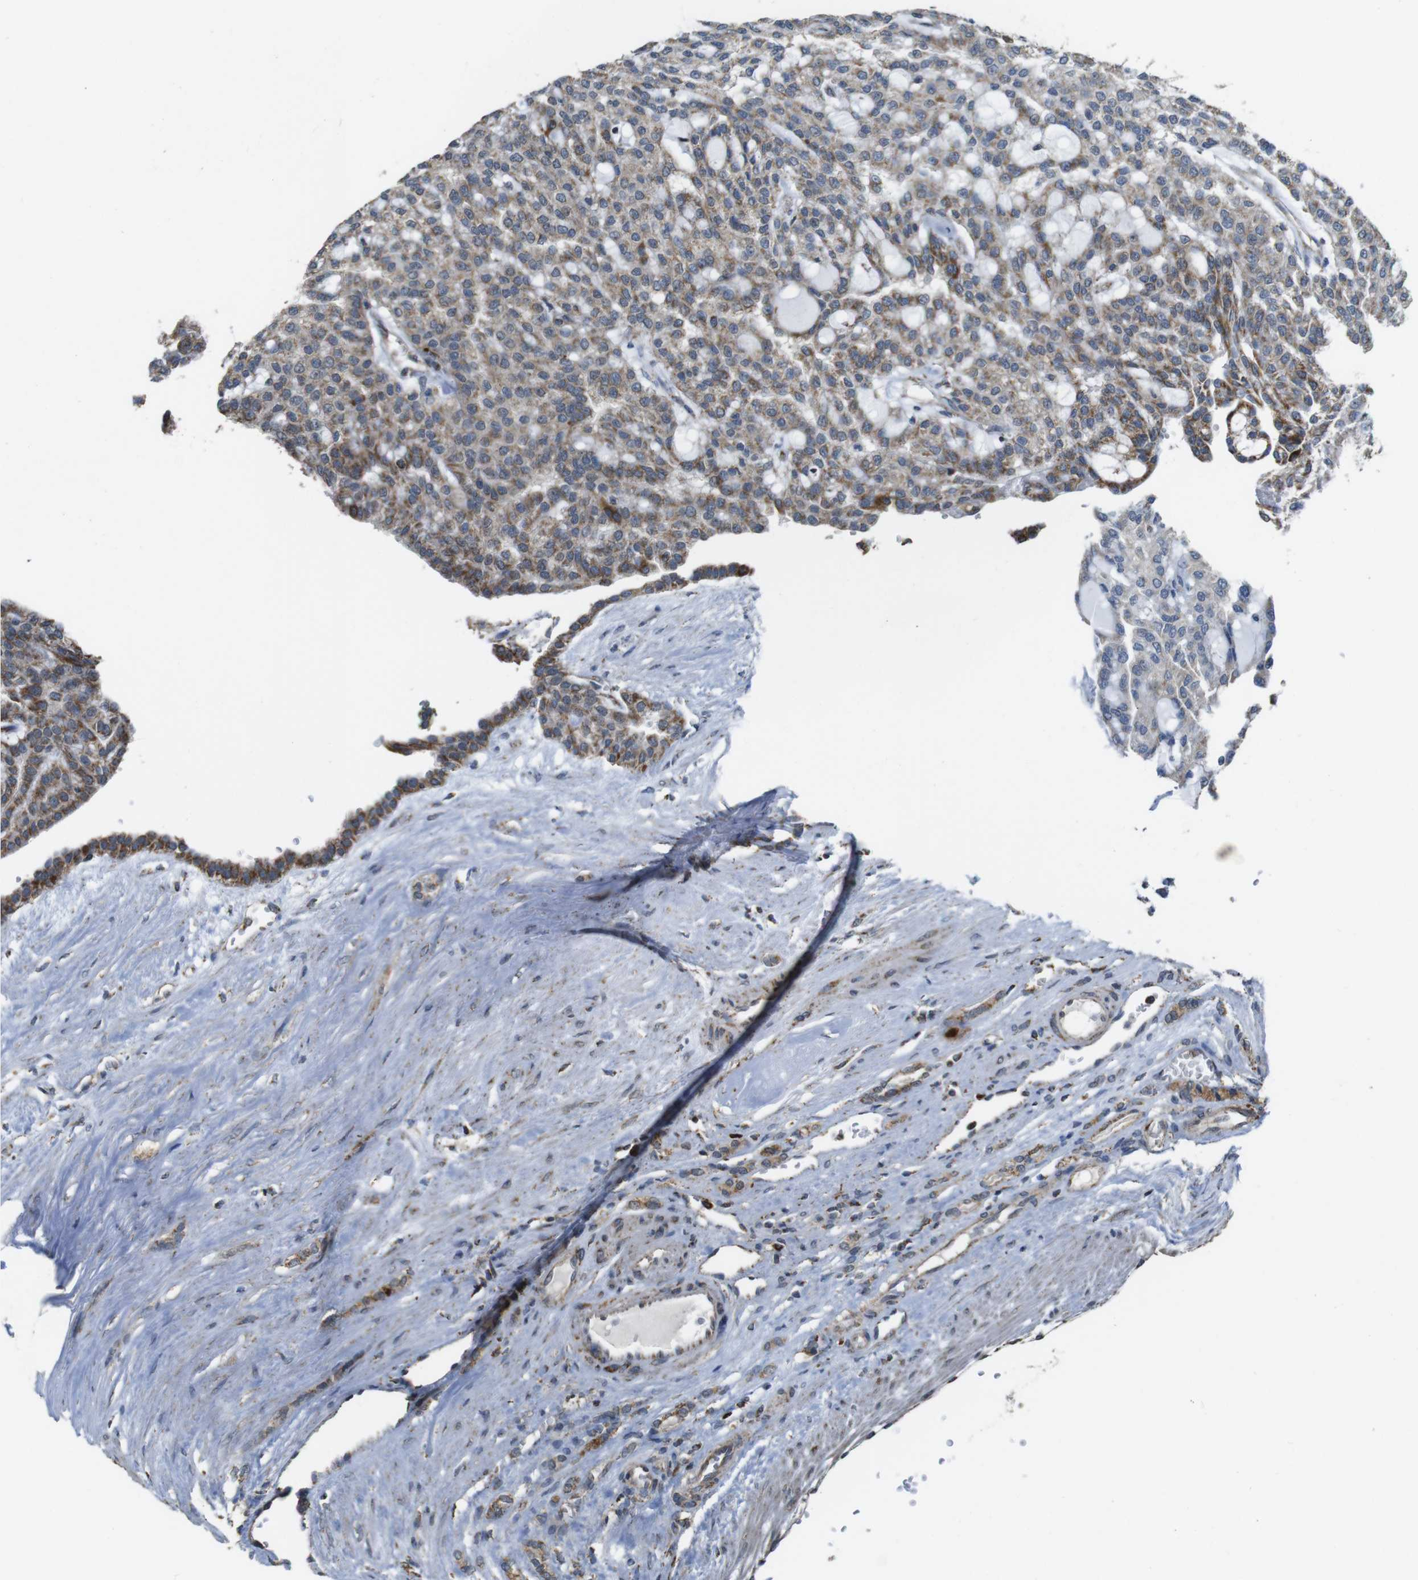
{"staining": {"intensity": "moderate", "quantity": "25%-75%", "location": "cytoplasmic/membranous"}, "tissue": "renal cancer", "cell_type": "Tumor cells", "image_type": "cancer", "snomed": [{"axis": "morphology", "description": "Adenocarcinoma, NOS"}, {"axis": "topography", "description": "Kidney"}], "caption": "Immunohistochemical staining of renal cancer (adenocarcinoma) displays moderate cytoplasmic/membranous protein expression in about 25%-75% of tumor cells.", "gene": "CALHM2", "patient": {"sex": "male", "age": 63}}